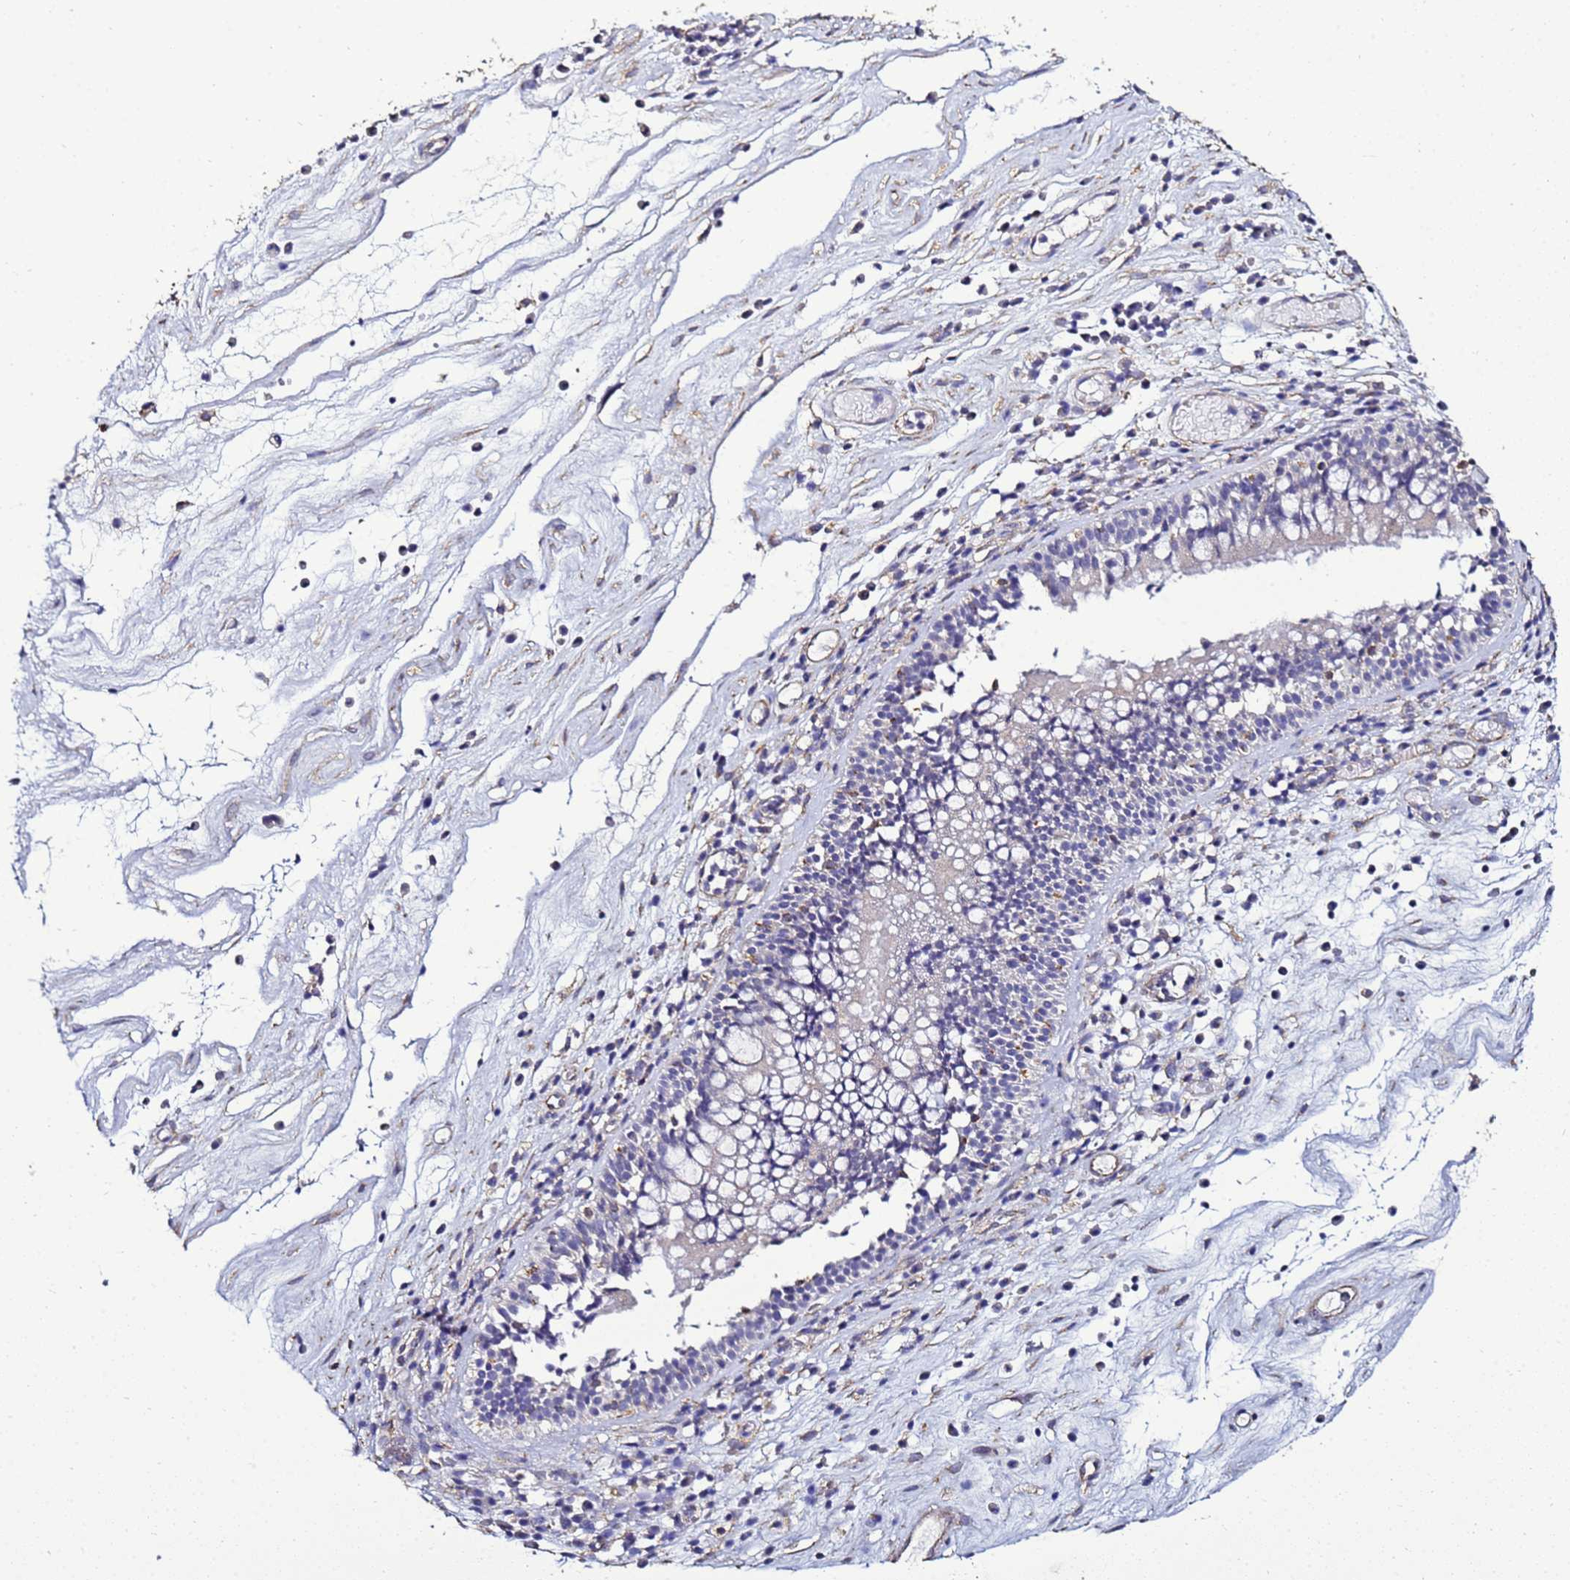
{"staining": {"intensity": "negative", "quantity": "none", "location": "none"}, "tissue": "nasopharynx", "cell_type": "Respiratory epithelial cells", "image_type": "normal", "snomed": [{"axis": "morphology", "description": "Normal tissue, NOS"}, {"axis": "morphology", "description": "Inflammation, NOS"}, {"axis": "morphology", "description": "Malignant melanoma, Metastatic site"}, {"axis": "topography", "description": "Nasopharynx"}], "caption": "Immunohistochemistry photomicrograph of unremarkable nasopharynx: human nasopharynx stained with DAB (3,3'-diaminobenzidine) shows no significant protein expression in respiratory epithelial cells.", "gene": "ENOPH1", "patient": {"sex": "male", "age": 70}}